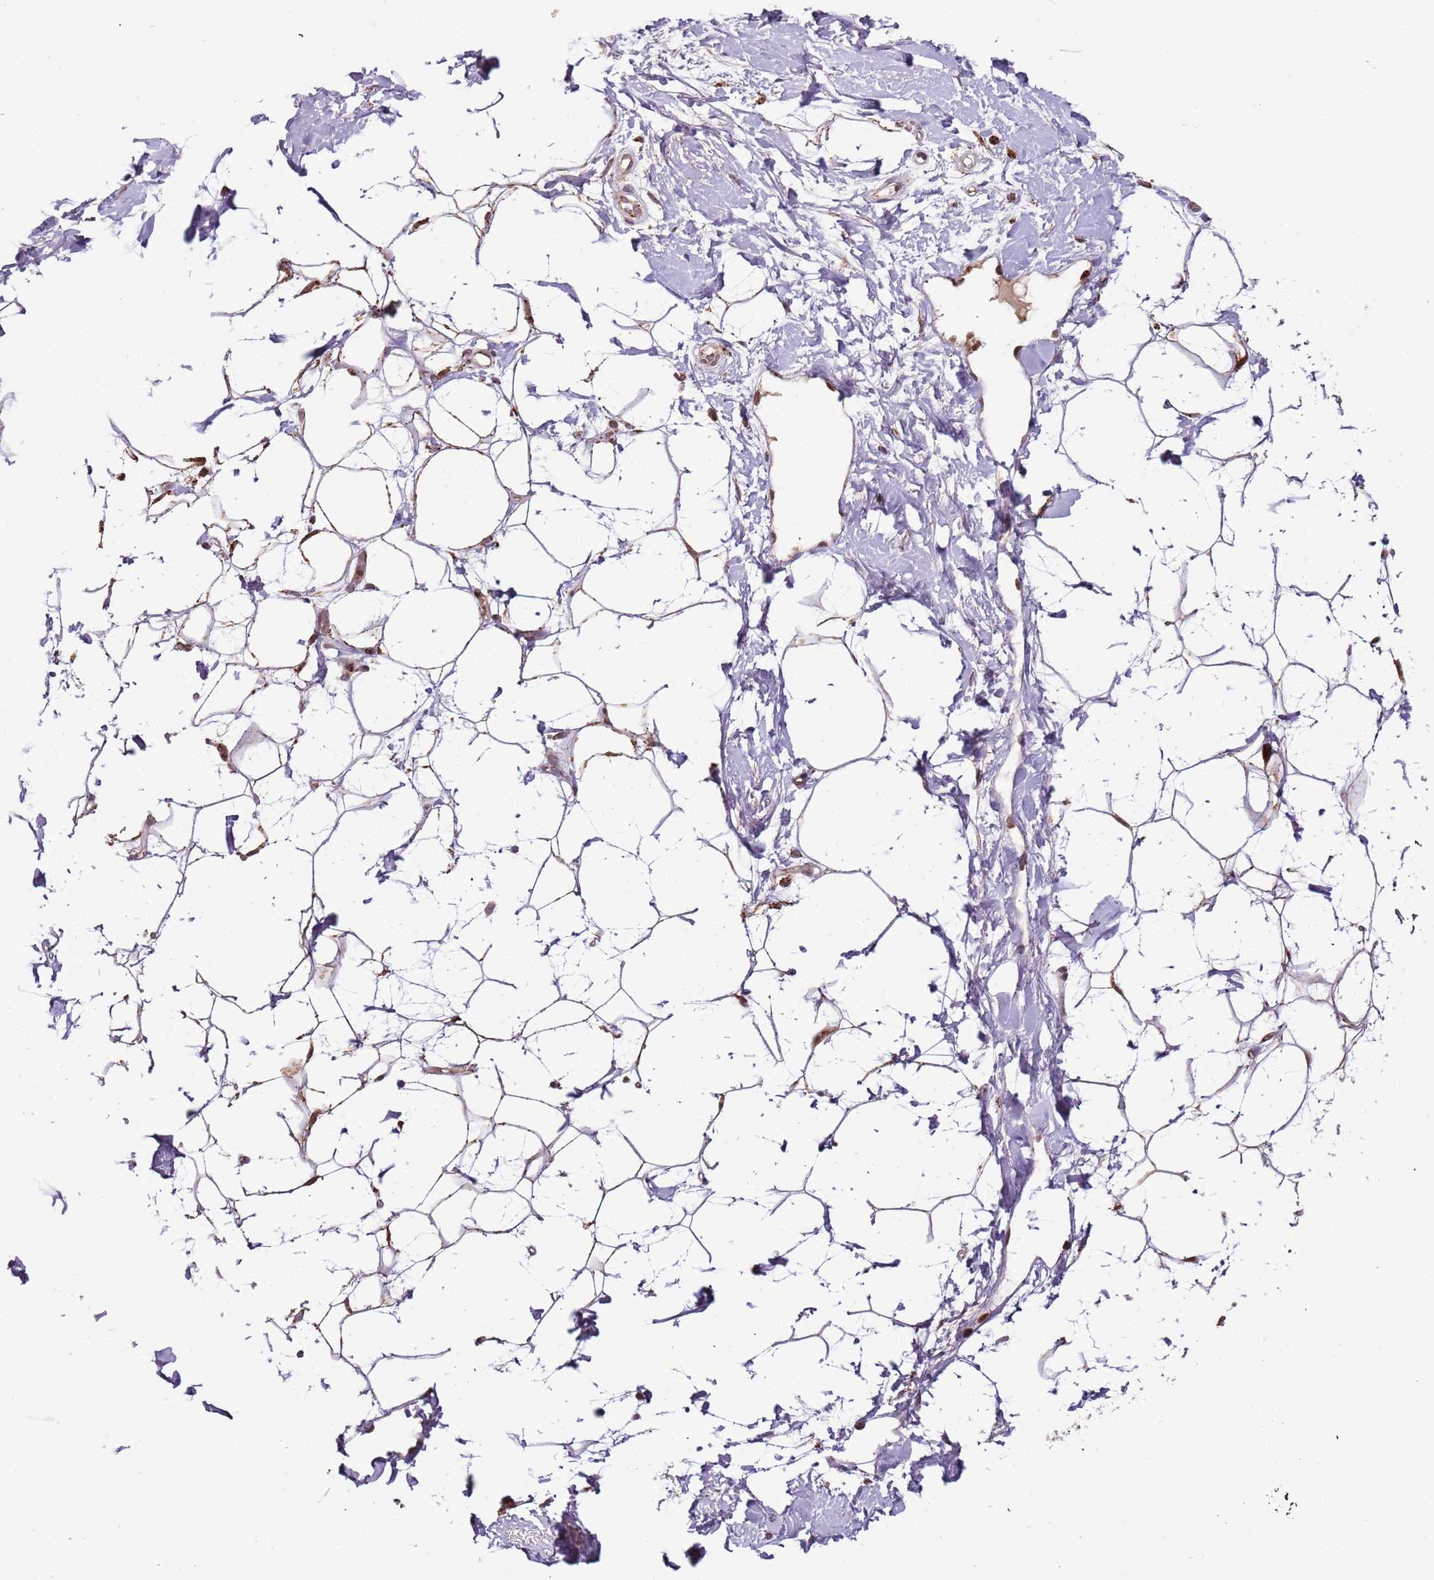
{"staining": {"intensity": "negative", "quantity": "none", "location": "none"}, "tissue": "adipose tissue", "cell_type": "Adipocytes", "image_type": "normal", "snomed": [{"axis": "morphology", "description": "Normal tissue, NOS"}, {"axis": "topography", "description": "Breast"}], "caption": "Immunohistochemistry (IHC) micrograph of normal adipose tissue: adipose tissue stained with DAB shows no significant protein positivity in adipocytes.", "gene": "ULK3", "patient": {"sex": "female", "age": 26}}